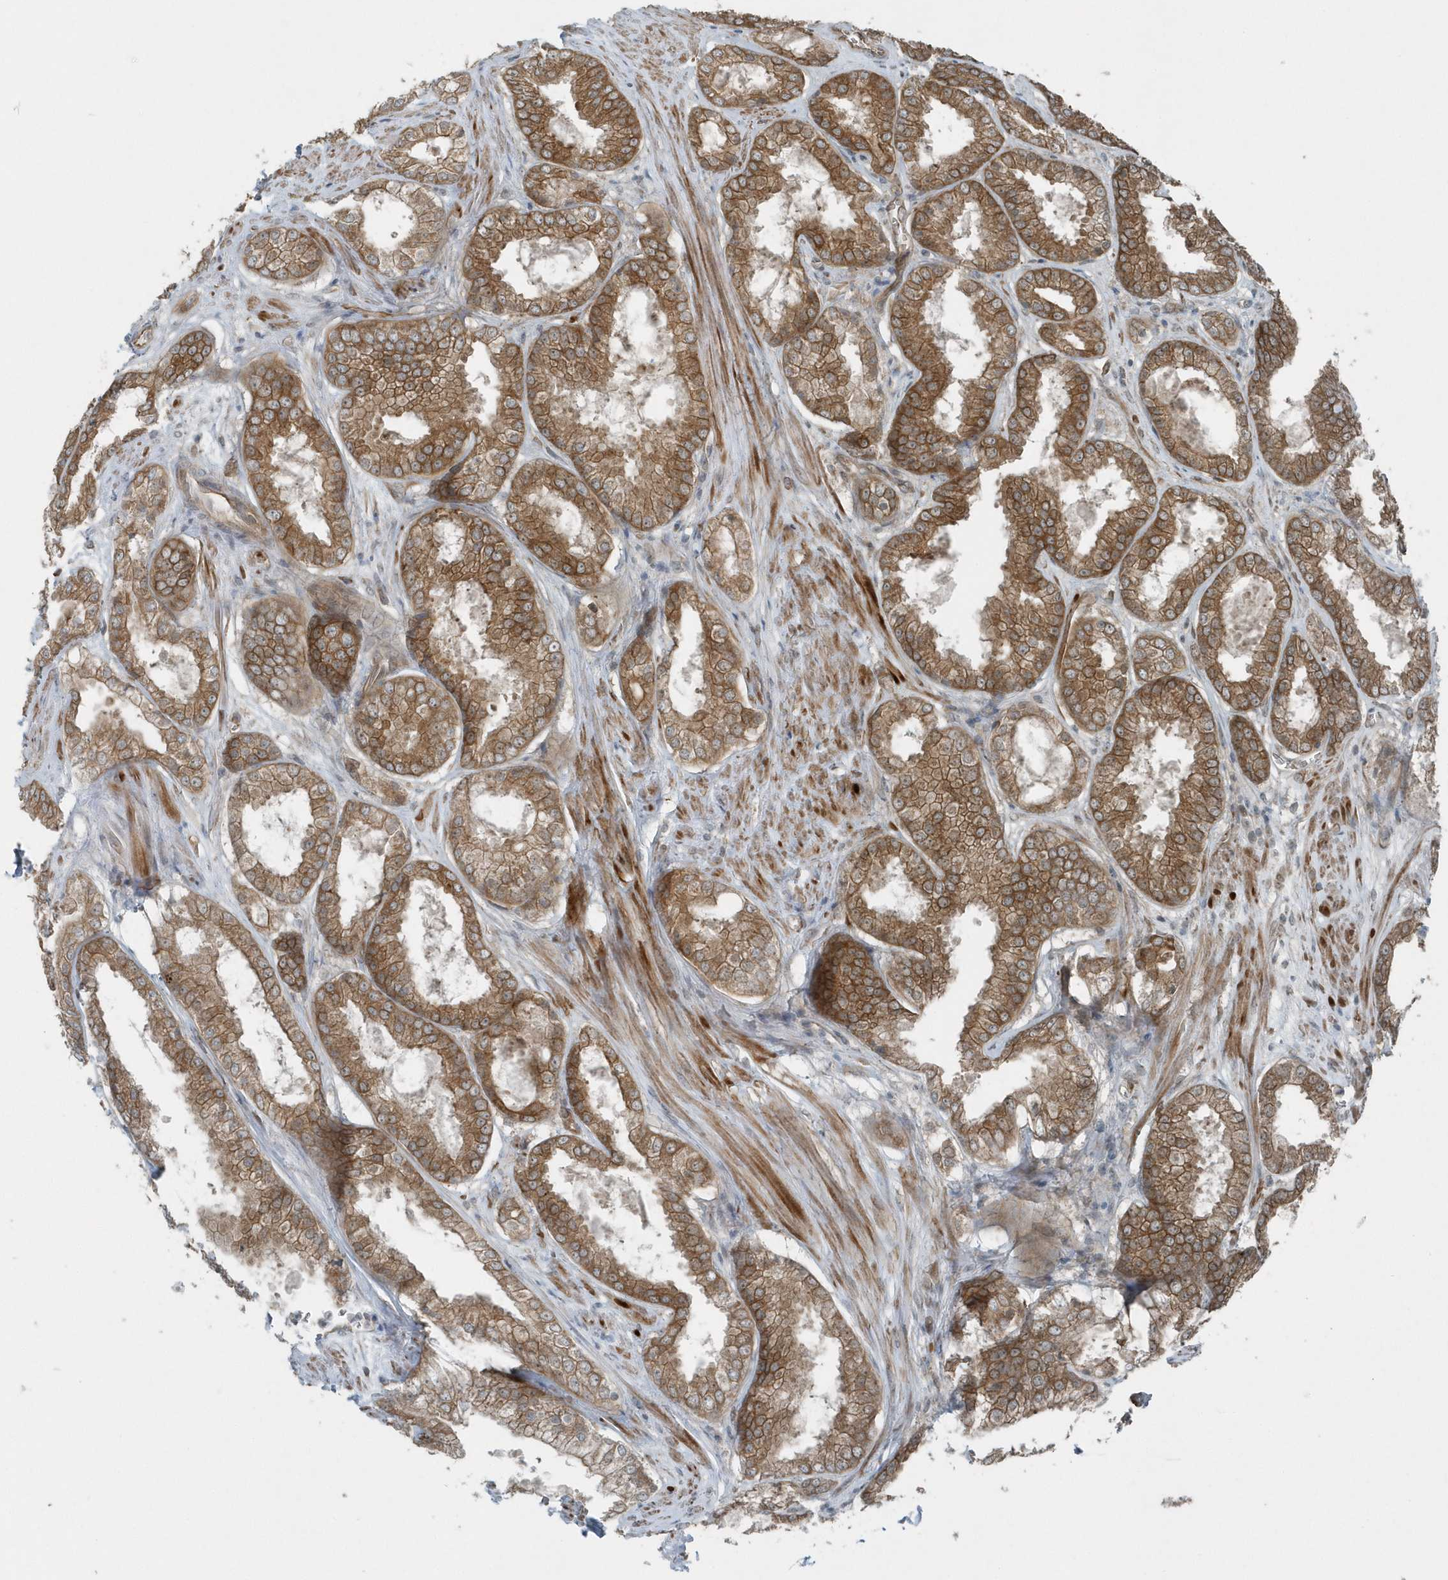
{"staining": {"intensity": "moderate", "quantity": ">75%", "location": "cytoplasmic/membranous"}, "tissue": "prostate cancer", "cell_type": "Tumor cells", "image_type": "cancer", "snomed": [{"axis": "morphology", "description": "Adenocarcinoma, Low grade"}, {"axis": "topography", "description": "Prostate"}], "caption": "DAB immunohistochemical staining of low-grade adenocarcinoma (prostate) shows moderate cytoplasmic/membranous protein positivity in about >75% of tumor cells. Using DAB (brown) and hematoxylin (blue) stains, captured at high magnification using brightfield microscopy.", "gene": "GCC2", "patient": {"sex": "male", "age": 64}}